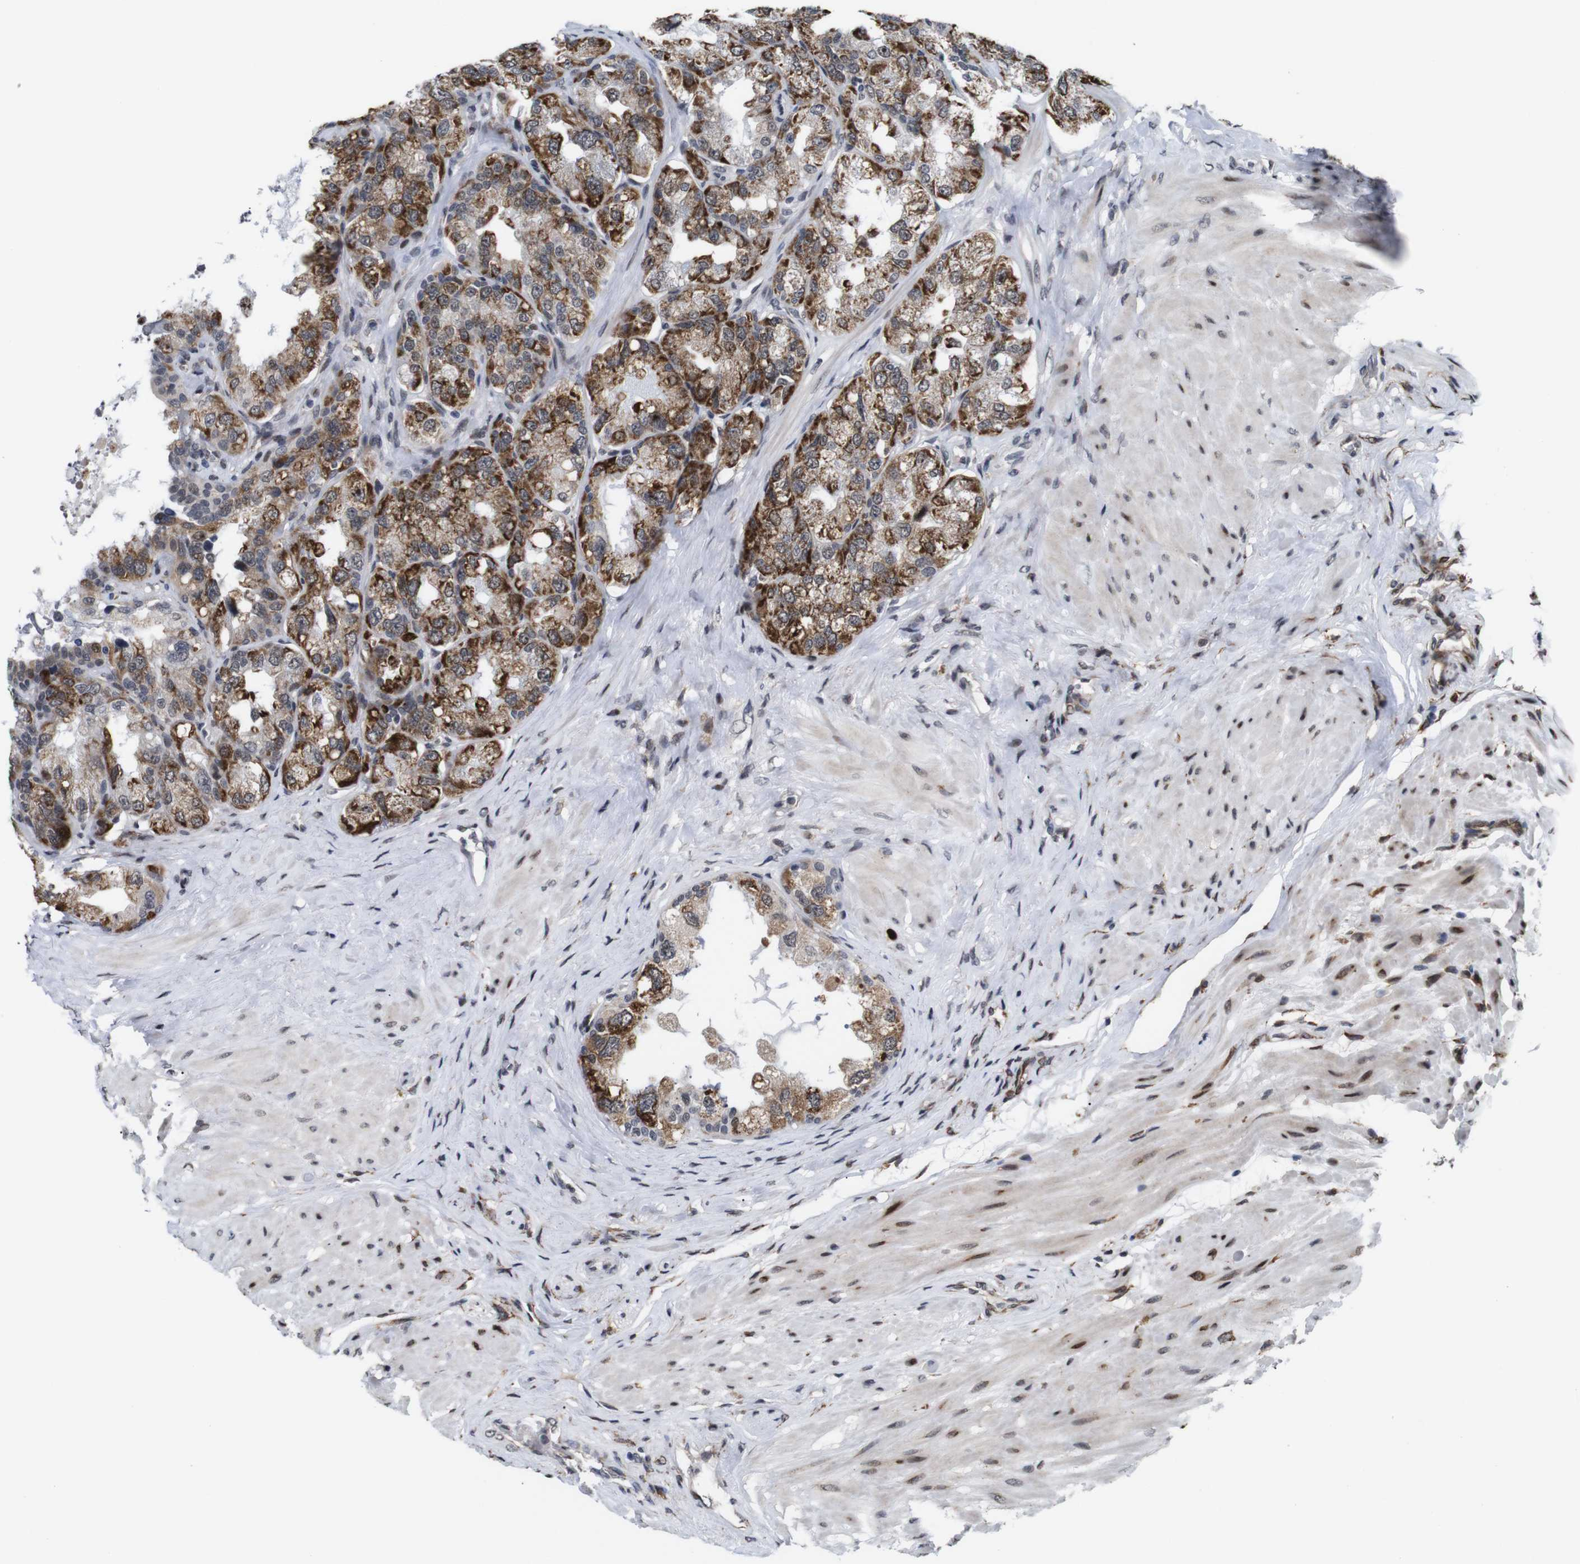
{"staining": {"intensity": "strong", "quantity": ">75%", "location": "cytoplasmic/membranous"}, "tissue": "seminal vesicle", "cell_type": "Glandular cells", "image_type": "normal", "snomed": [{"axis": "morphology", "description": "Normal tissue, NOS"}, {"axis": "topography", "description": "Seminal veicle"}], "caption": "The image demonstrates a brown stain indicating the presence of a protein in the cytoplasmic/membranous of glandular cells in seminal vesicle. The staining is performed using DAB brown chromogen to label protein expression. The nuclei are counter-stained blue using hematoxylin.", "gene": "EIF4G1", "patient": {"sex": "male", "age": 68}}